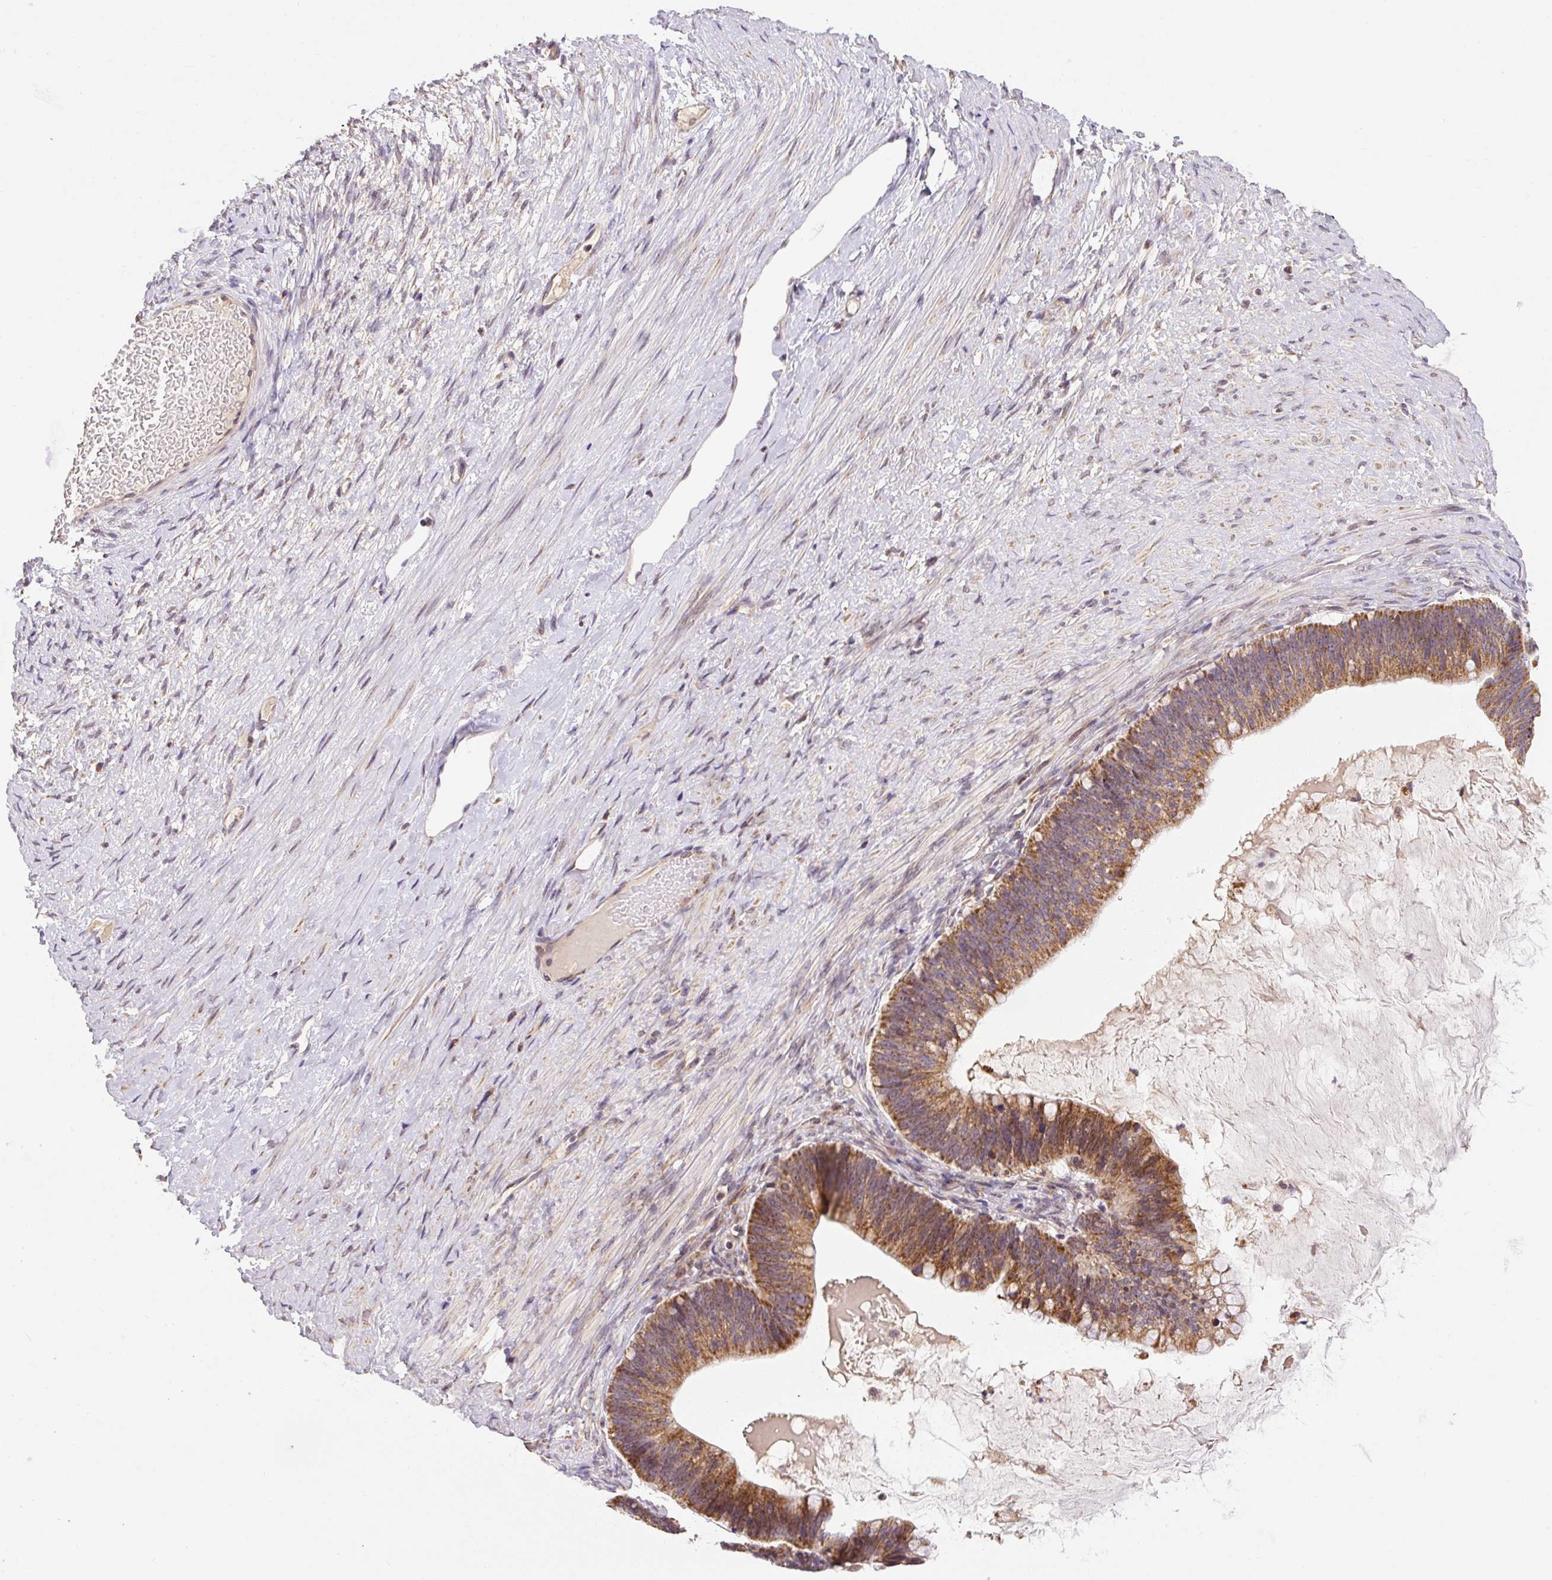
{"staining": {"intensity": "moderate", "quantity": ">75%", "location": "cytoplasmic/membranous"}, "tissue": "ovarian cancer", "cell_type": "Tumor cells", "image_type": "cancer", "snomed": [{"axis": "morphology", "description": "Cystadenocarcinoma, mucinous, NOS"}, {"axis": "topography", "description": "Ovary"}], "caption": "Immunohistochemical staining of human ovarian cancer (mucinous cystadenocarcinoma) demonstrates medium levels of moderate cytoplasmic/membranous expression in approximately >75% of tumor cells. (DAB IHC, brown staining for protein, blue staining for nuclei).", "gene": "MFSD9", "patient": {"sex": "female", "age": 61}}